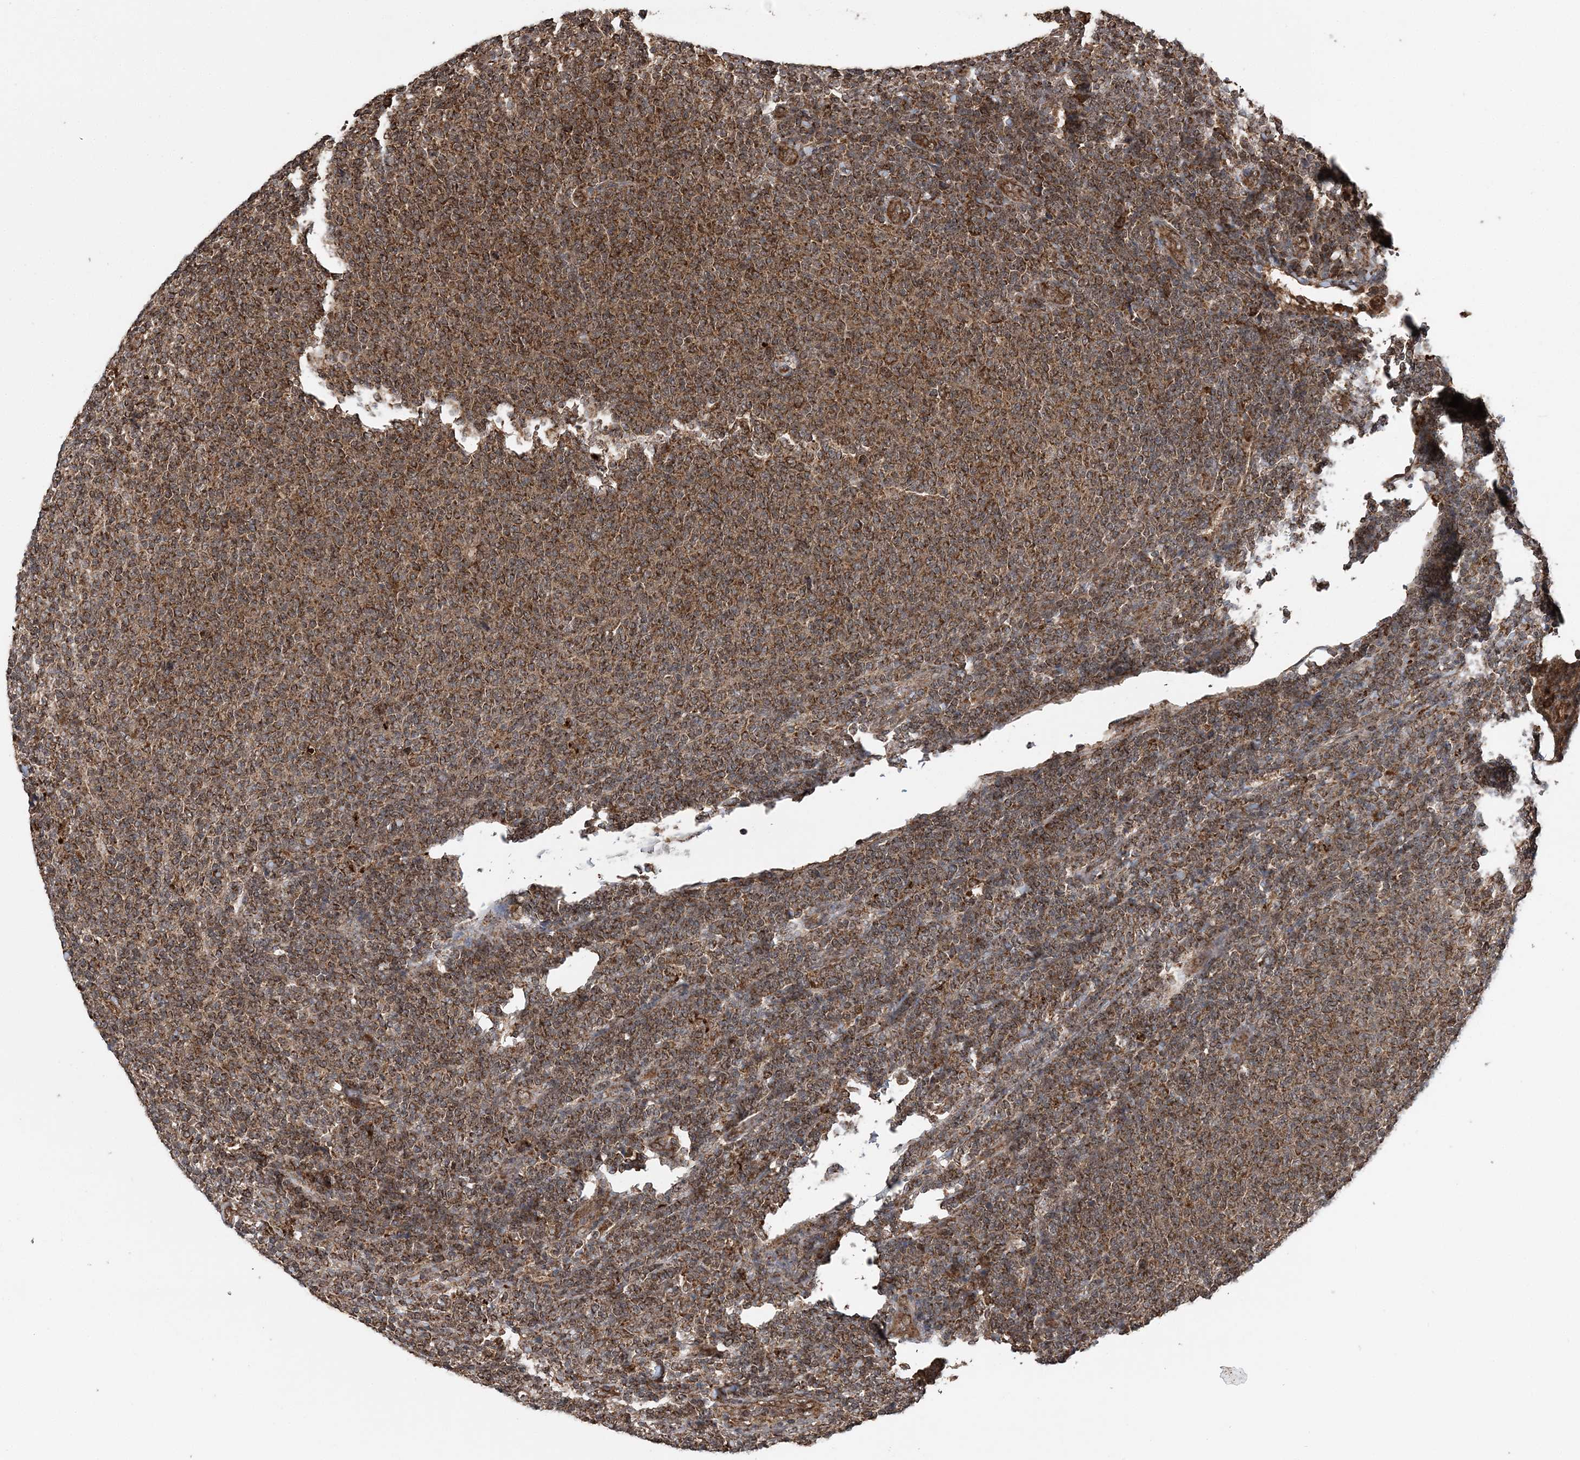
{"staining": {"intensity": "moderate", "quantity": ">75%", "location": "cytoplasmic/membranous"}, "tissue": "lymphoma", "cell_type": "Tumor cells", "image_type": "cancer", "snomed": [{"axis": "morphology", "description": "Malignant lymphoma, non-Hodgkin's type, Low grade"}, {"axis": "topography", "description": "Lymph node"}], "caption": "Human lymphoma stained with a brown dye demonstrates moderate cytoplasmic/membranous positive expression in approximately >75% of tumor cells.", "gene": "PCBP1", "patient": {"sex": "male", "age": 66}}